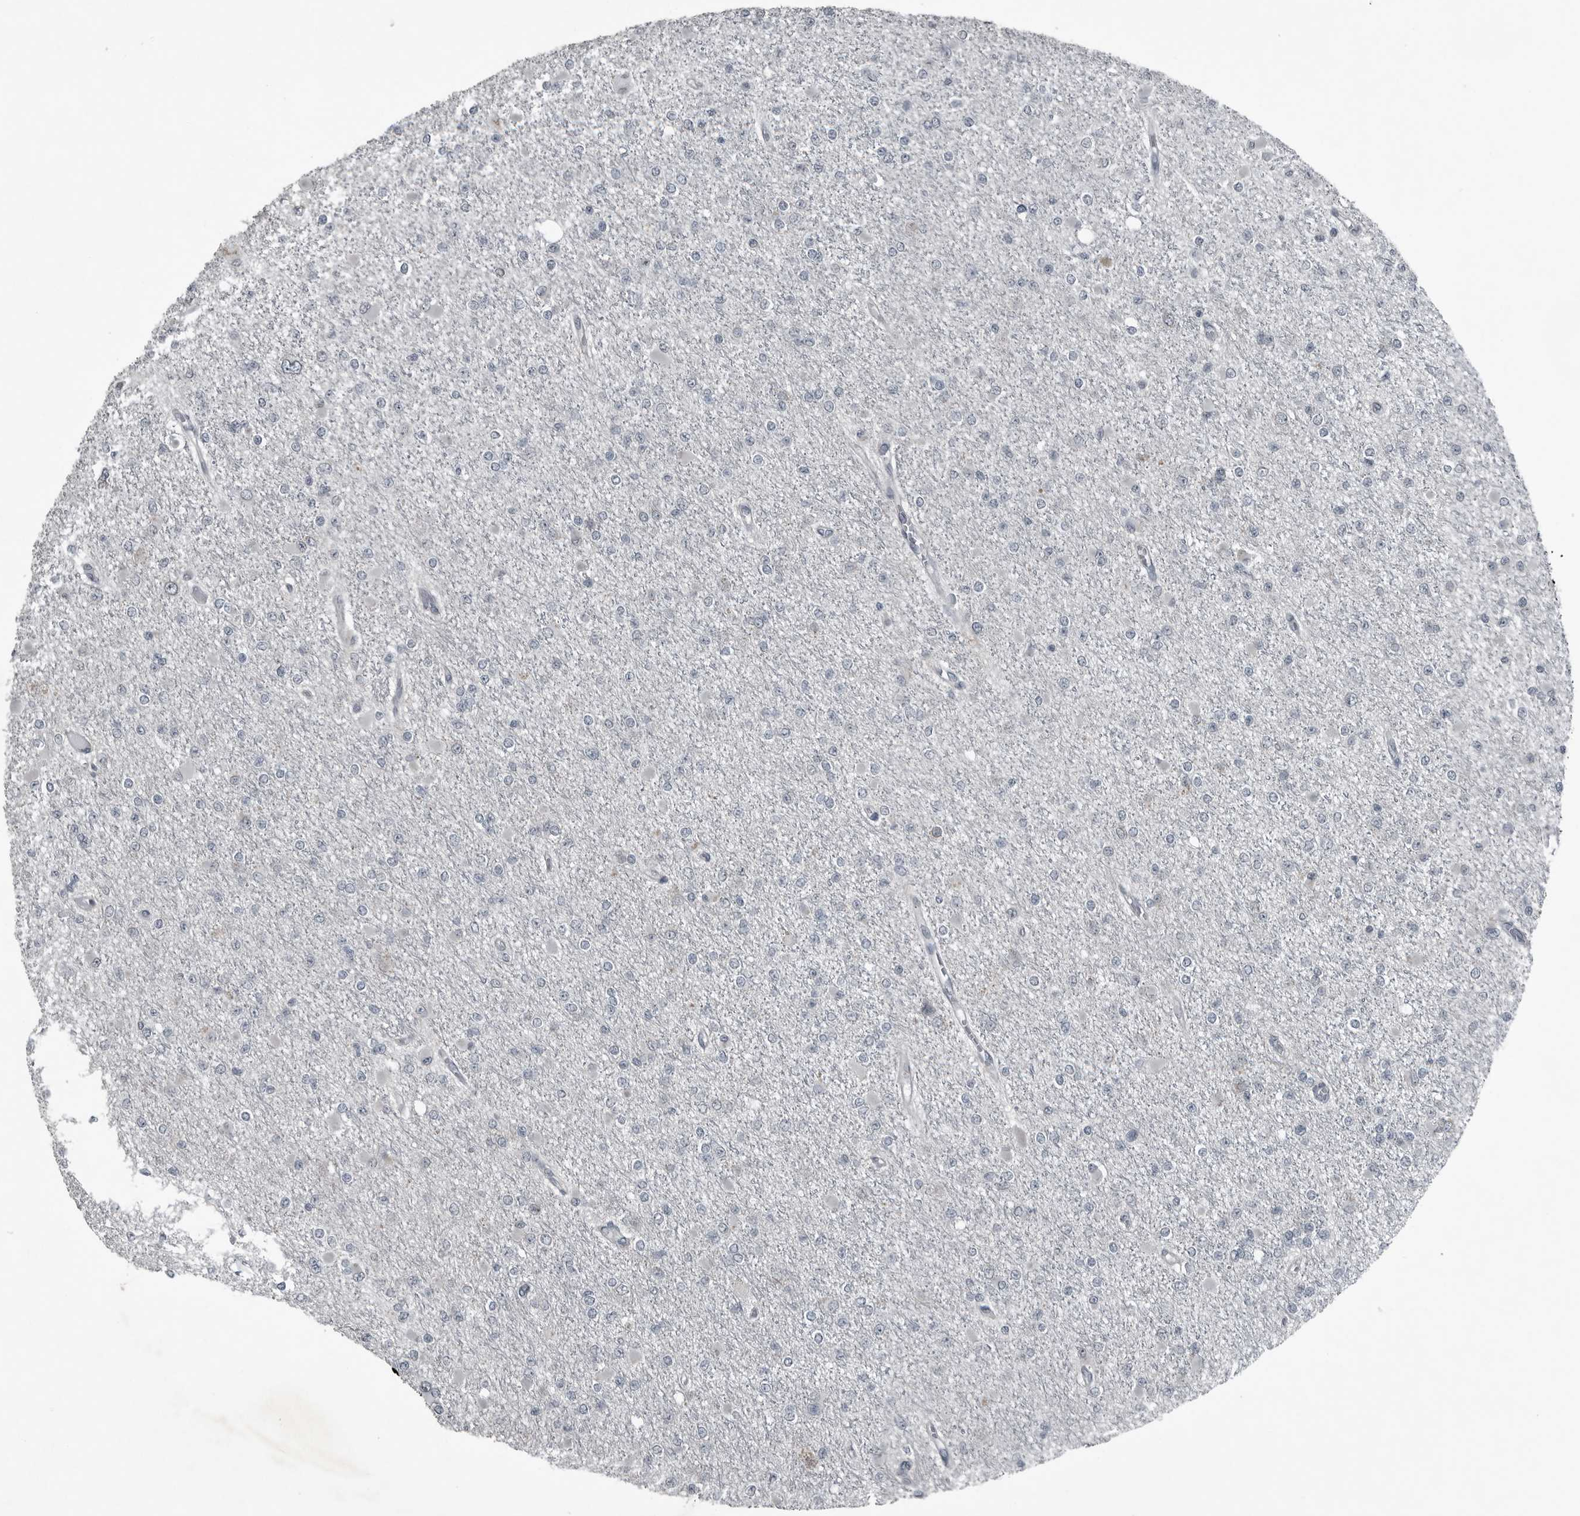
{"staining": {"intensity": "negative", "quantity": "none", "location": "none"}, "tissue": "glioma", "cell_type": "Tumor cells", "image_type": "cancer", "snomed": [{"axis": "morphology", "description": "Glioma, malignant, Low grade"}, {"axis": "topography", "description": "Brain"}], "caption": "Tumor cells are negative for protein expression in human low-grade glioma (malignant).", "gene": "DNAAF11", "patient": {"sex": "female", "age": 22}}